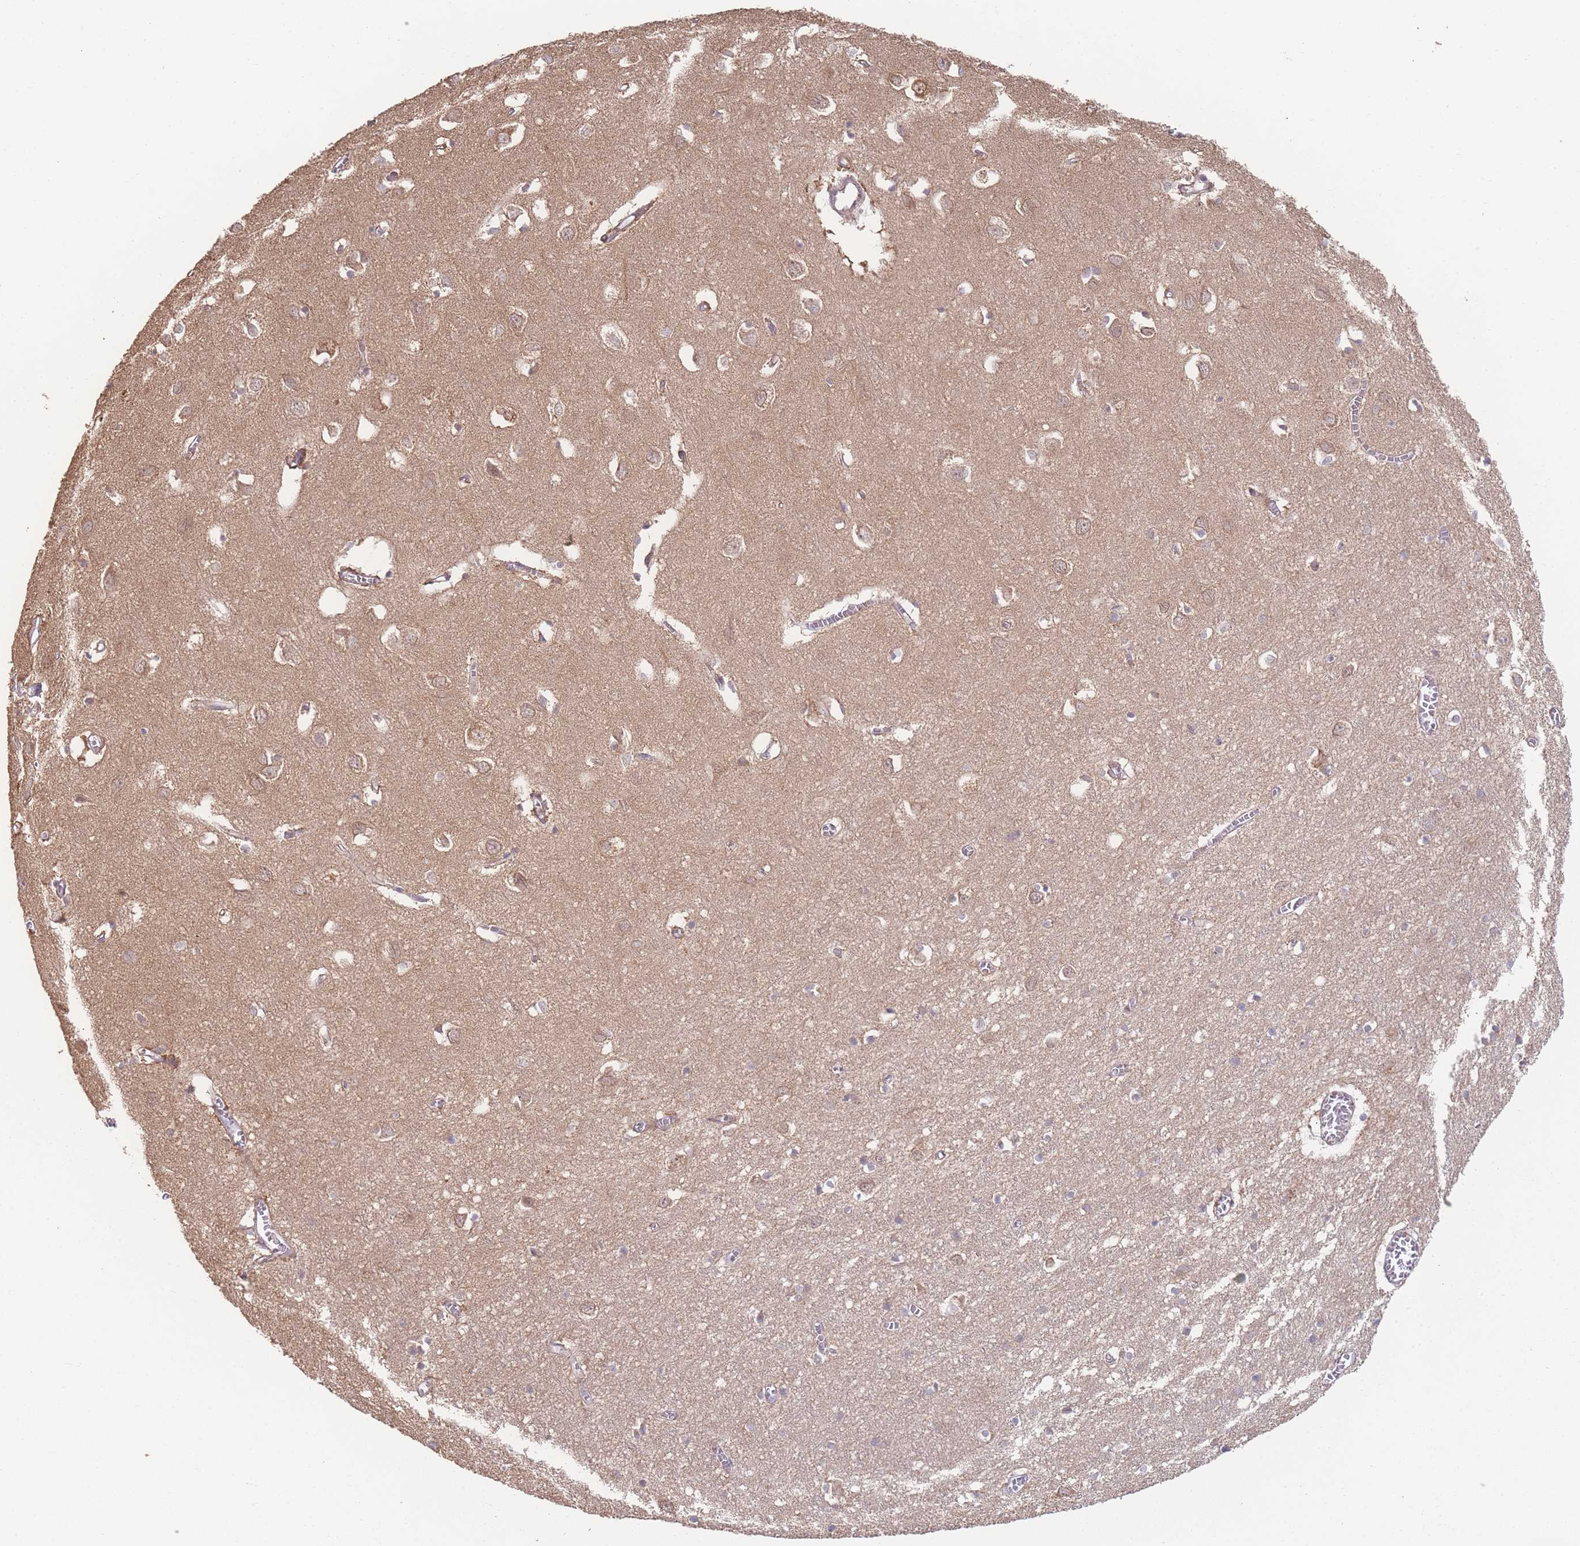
{"staining": {"intensity": "weak", "quantity": ">75%", "location": "cytoplasmic/membranous"}, "tissue": "cerebral cortex", "cell_type": "Endothelial cells", "image_type": "normal", "snomed": [{"axis": "morphology", "description": "Normal tissue, NOS"}, {"axis": "topography", "description": "Cerebral cortex"}], "caption": "Protein expression analysis of unremarkable human cerebral cortex reveals weak cytoplasmic/membranous expression in approximately >75% of endothelial cells. (DAB (3,3'-diaminobenzidine) = brown stain, brightfield microscopy at high magnification).", "gene": "PXMP4", "patient": {"sex": "female", "age": 64}}